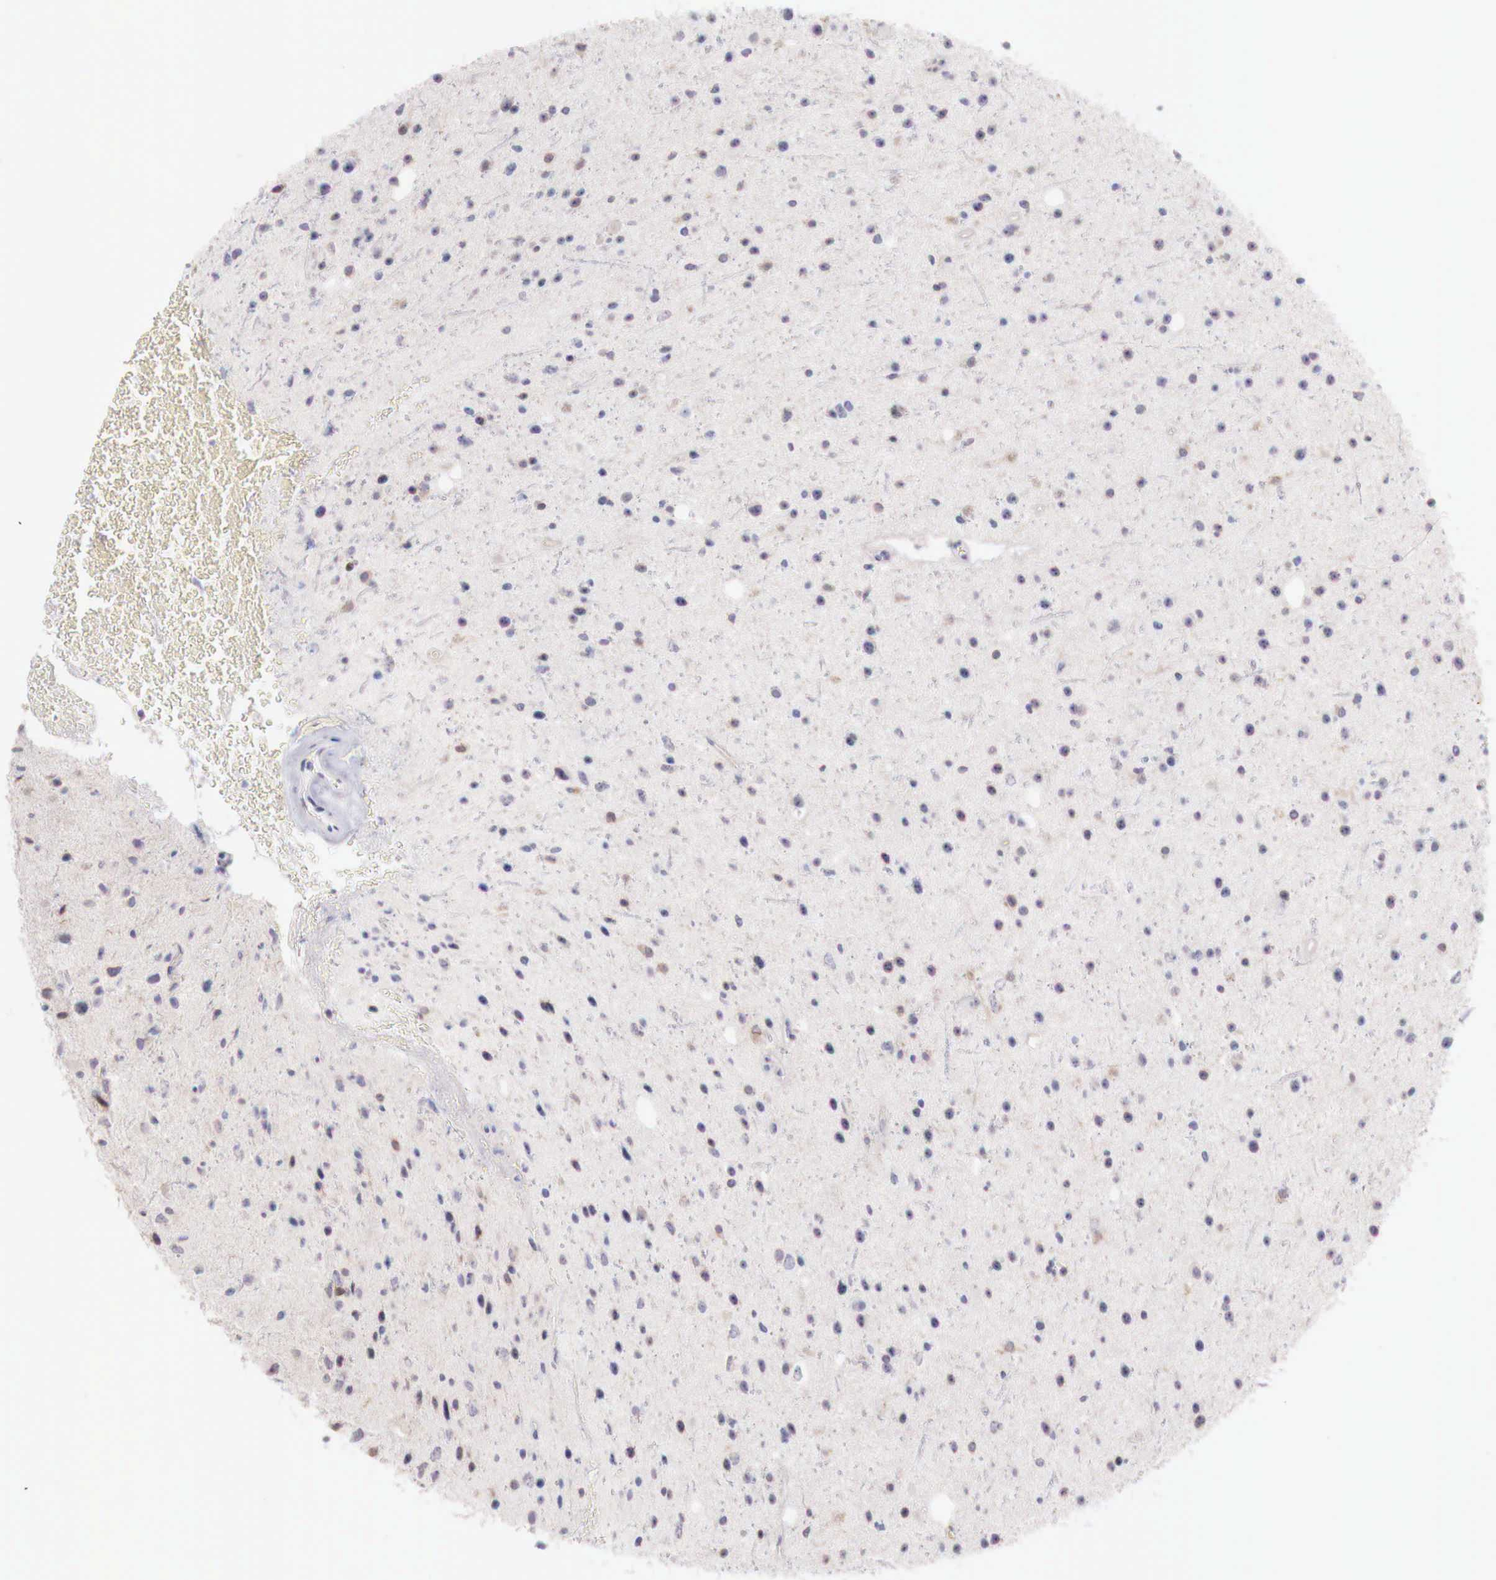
{"staining": {"intensity": "weak", "quantity": "<25%", "location": "nuclear"}, "tissue": "glioma", "cell_type": "Tumor cells", "image_type": "cancer", "snomed": [{"axis": "morphology", "description": "Glioma, malignant, Low grade"}, {"axis": "topography", "description": "Brain"}], "caption": "IHC of low-grade glioma (malignant) demonstrates no expression in tumor cells. (Brightfield microscopy of DAB immunohistochemistry (IHC) at high magnification).", "gene": "XPNPEP2", "patient": {"sex": "female", "age": 46}}